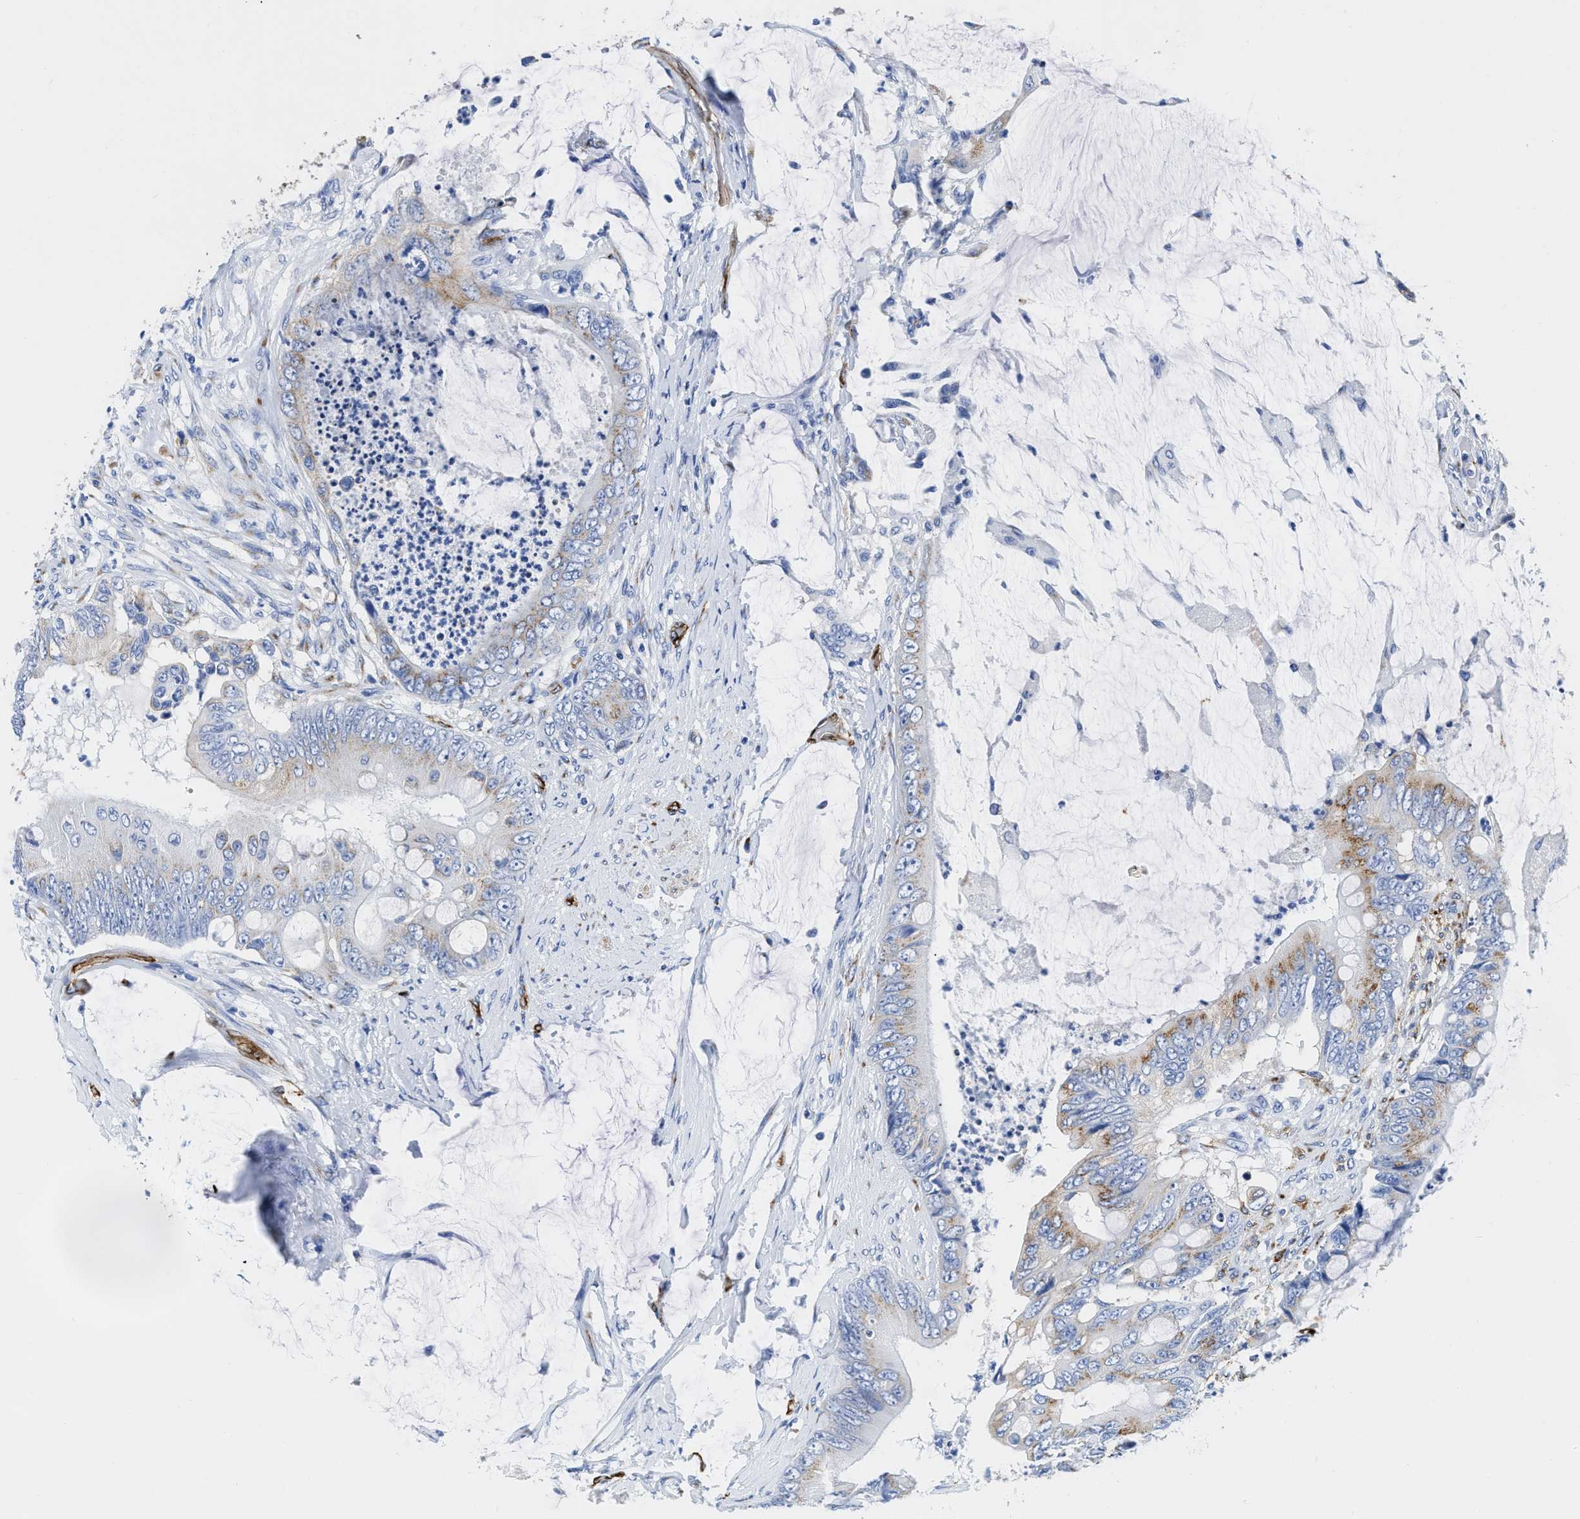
{"staining": {"intensity": "moderate", "quantity": "<25%", "location": "cytoplasmic/membranous"}, "tissue": "colorectal cancer", "cell_type": "Tumor cells", "image_type": "cancer", "snomed": [{"axis": "morphology", "description": "Adenocarcinoma, NOS"}, {"axis": "topography", "description": "Rectum"}], "caption": "This is a histology image of immunohistochemistry staining of colorectal adenocarcinoma, which shows moderate positivity in the cytoplasmic/membranous of tumor cells.", "gene": "TVP23B", "patient": {"sex": "female", "age": 77}}